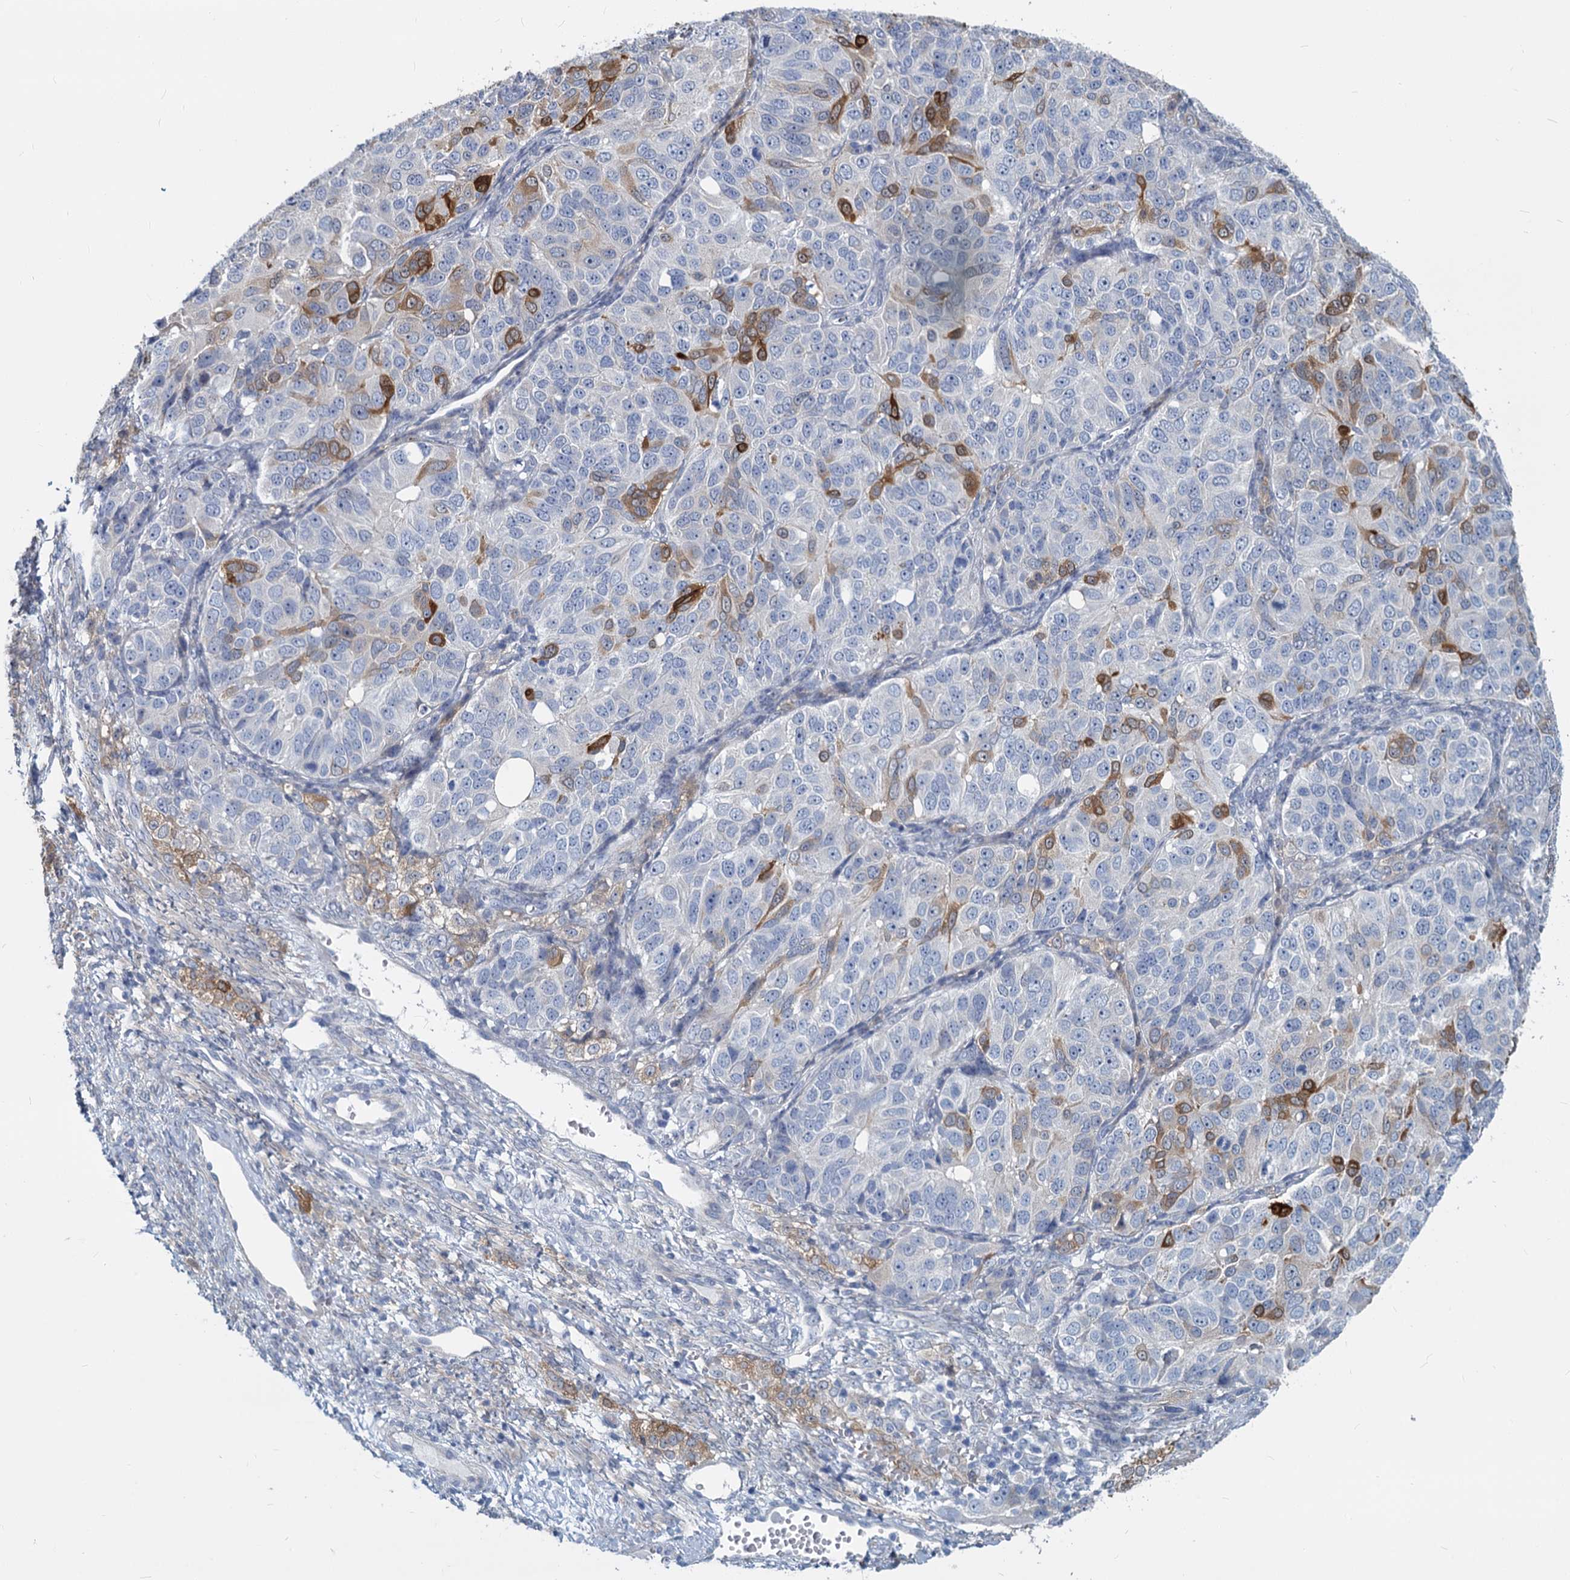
{"staining": {"intensity": "strong", "quantity": "<25%", "location": "cytoplasmic/membranous"}, "tissue": "ovarian cancer", "cell_type": "Tumor cells", "image_type": "cancer", "snomed": [{"axis": "morphology", "description": "Carcinoma, endometroid"}, {"axis": "topography", "description": "Ovary"}], "caption": "The immunohistochemical stain shows strong cytoplasmic/membranous staining in tumor cells of ovarian endometroid carcinoma tissue.", "gene": "GSTM3", "patient": {"sex": "female", "age": 51}}